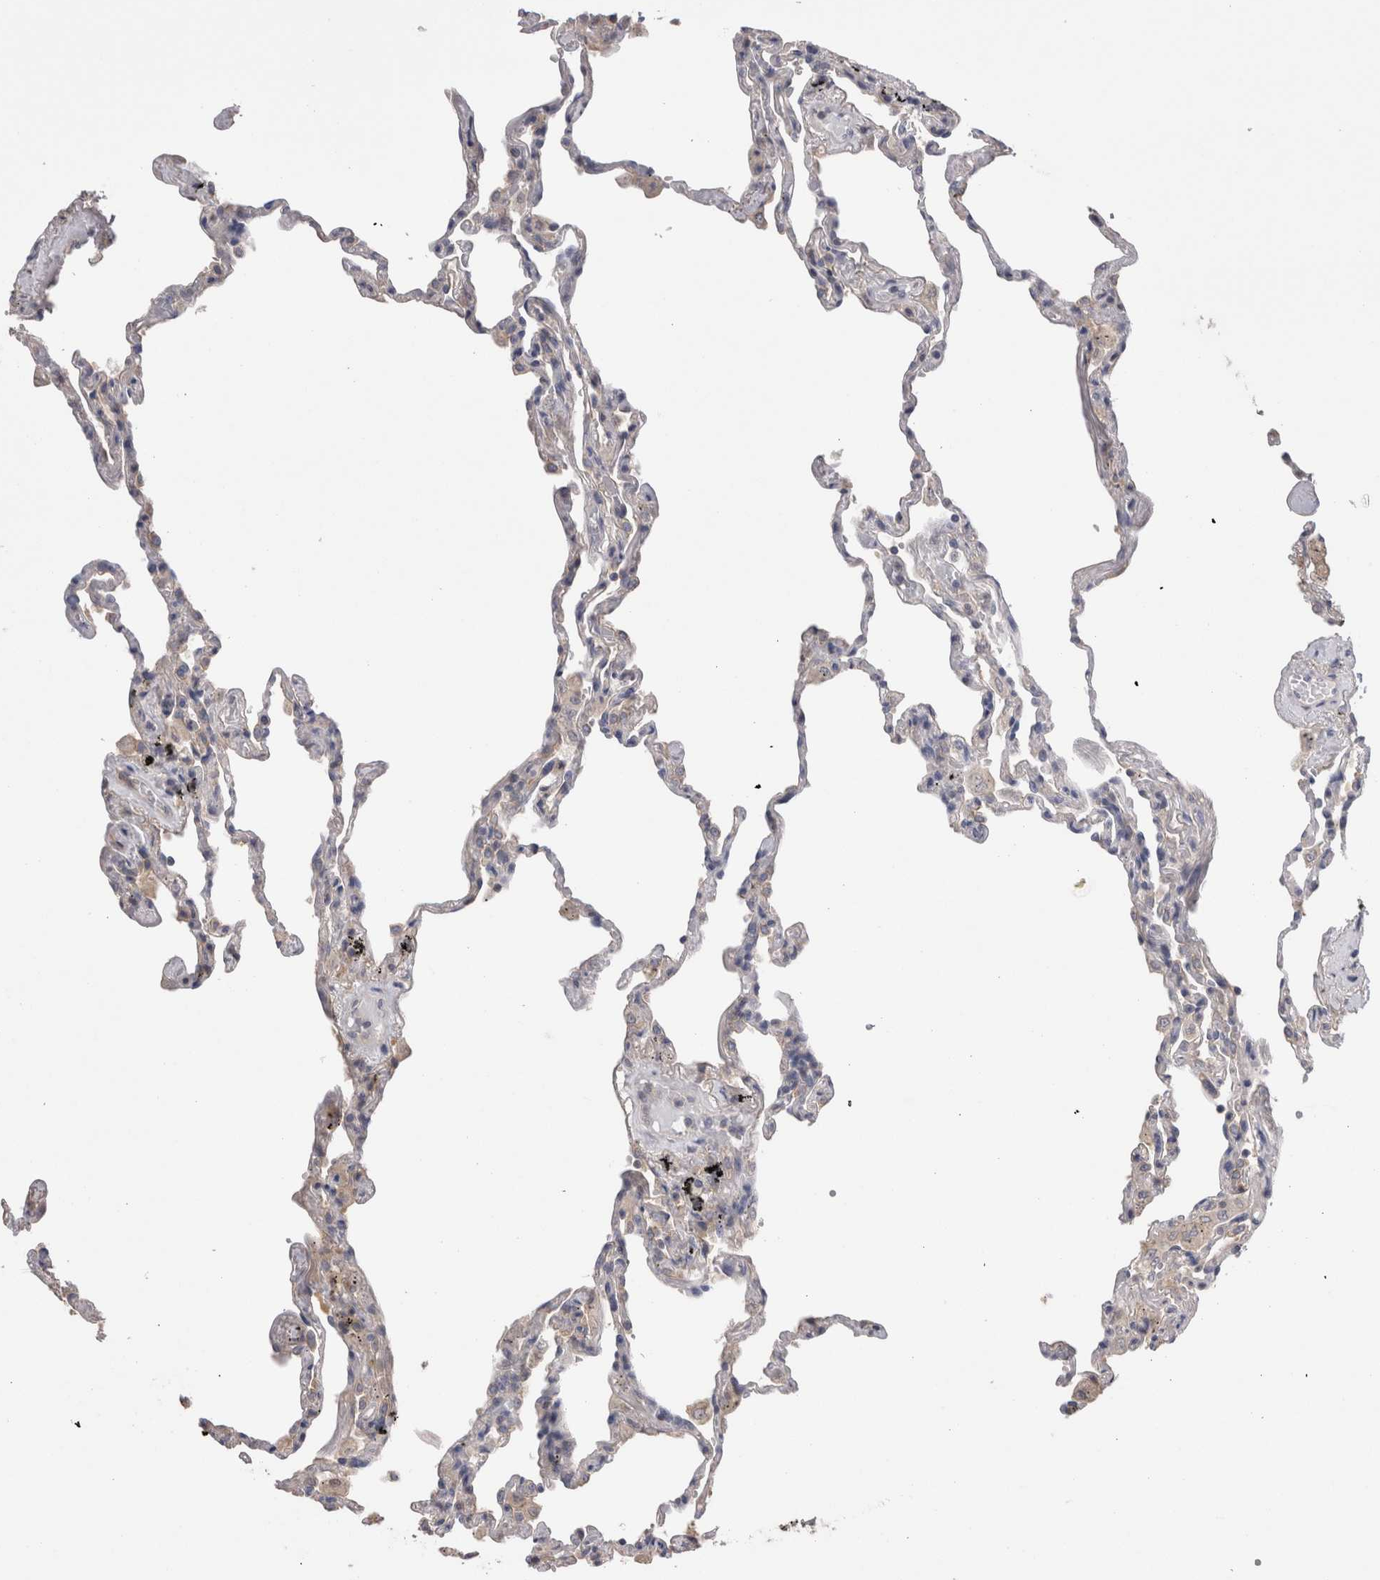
{"staining": {"intensity": "negative", "quantity": "none", "location": "none"}, "tissue": "lung", "cell_type": "Alveolar cells", "image_type": "normal", "snomed": [{"axis": "morphology", "description": "Normal tissue, NOS"}, {"axis": "topography", "description": "Lung"}], "caption": "Immunohistochemistry micrograph of normal human lung stained for a protein (brown), which reveals no staining in alveolar cells. (Stains: DAB IHC with hematoxylin counter stain, Microscopy: brightfield microscopy at high magnification).", "gene": "OTOR", "patient": {"sex": "male", "age": 59}}